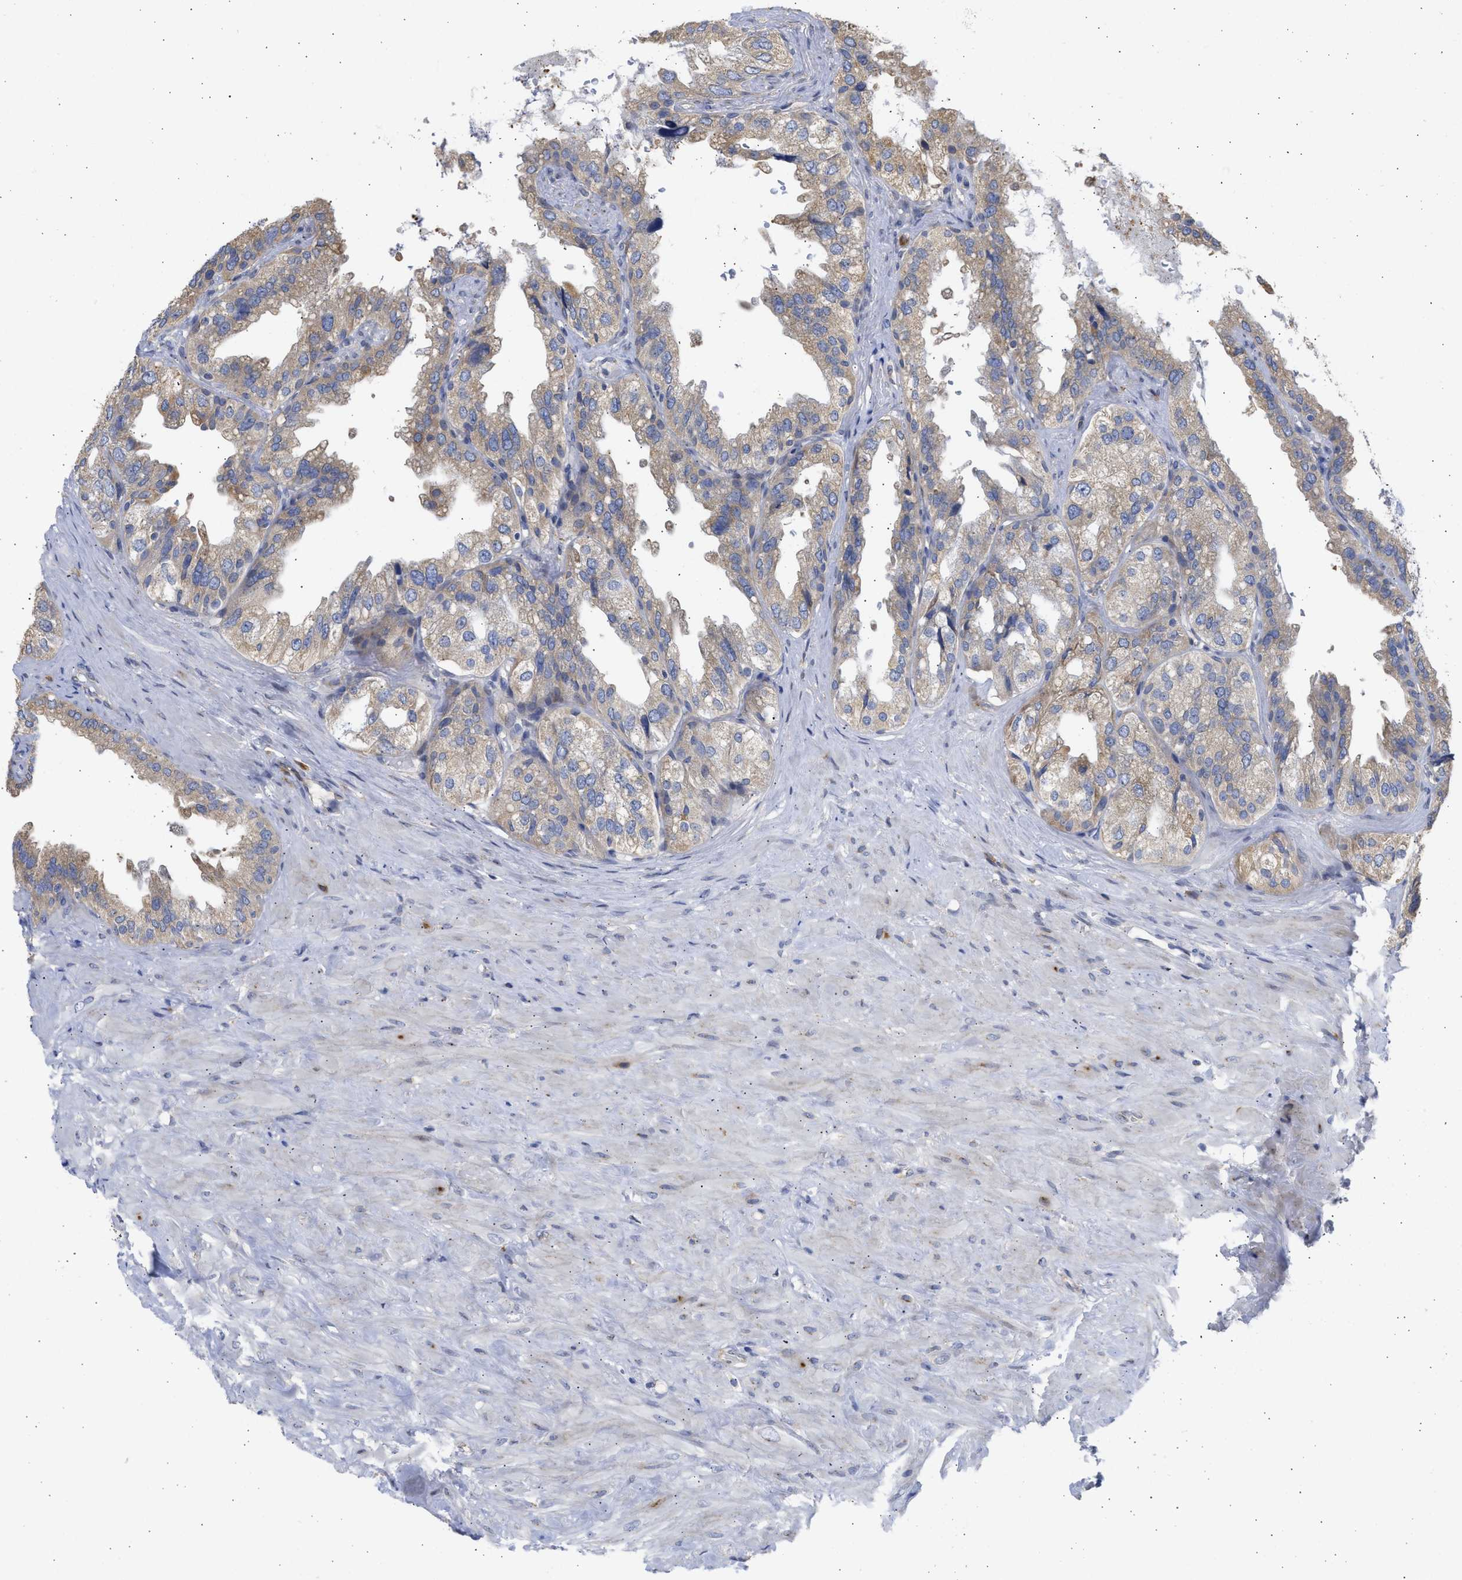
{"staining": {"intensity": "weak", "quantity": ">75%", "location": "cytoplasmic/membranous"}, "tissue": "seminal vesicle", "cell_type": "Glandular cells", "image_type": "normal", "snomed": [{"axis": "morphology", "description": "Normal tissue, NOS"}, {"axis": "topography", "description": "Seminal veicle"}], "caption": "Seminal vesicle stained for a protein (brown) exhibits weak cytoplasmic/membranous positive expression in approximately >75% of glandular cells.", "gene": "TMED1", "patient": {"sex": "male", "age": 68}}